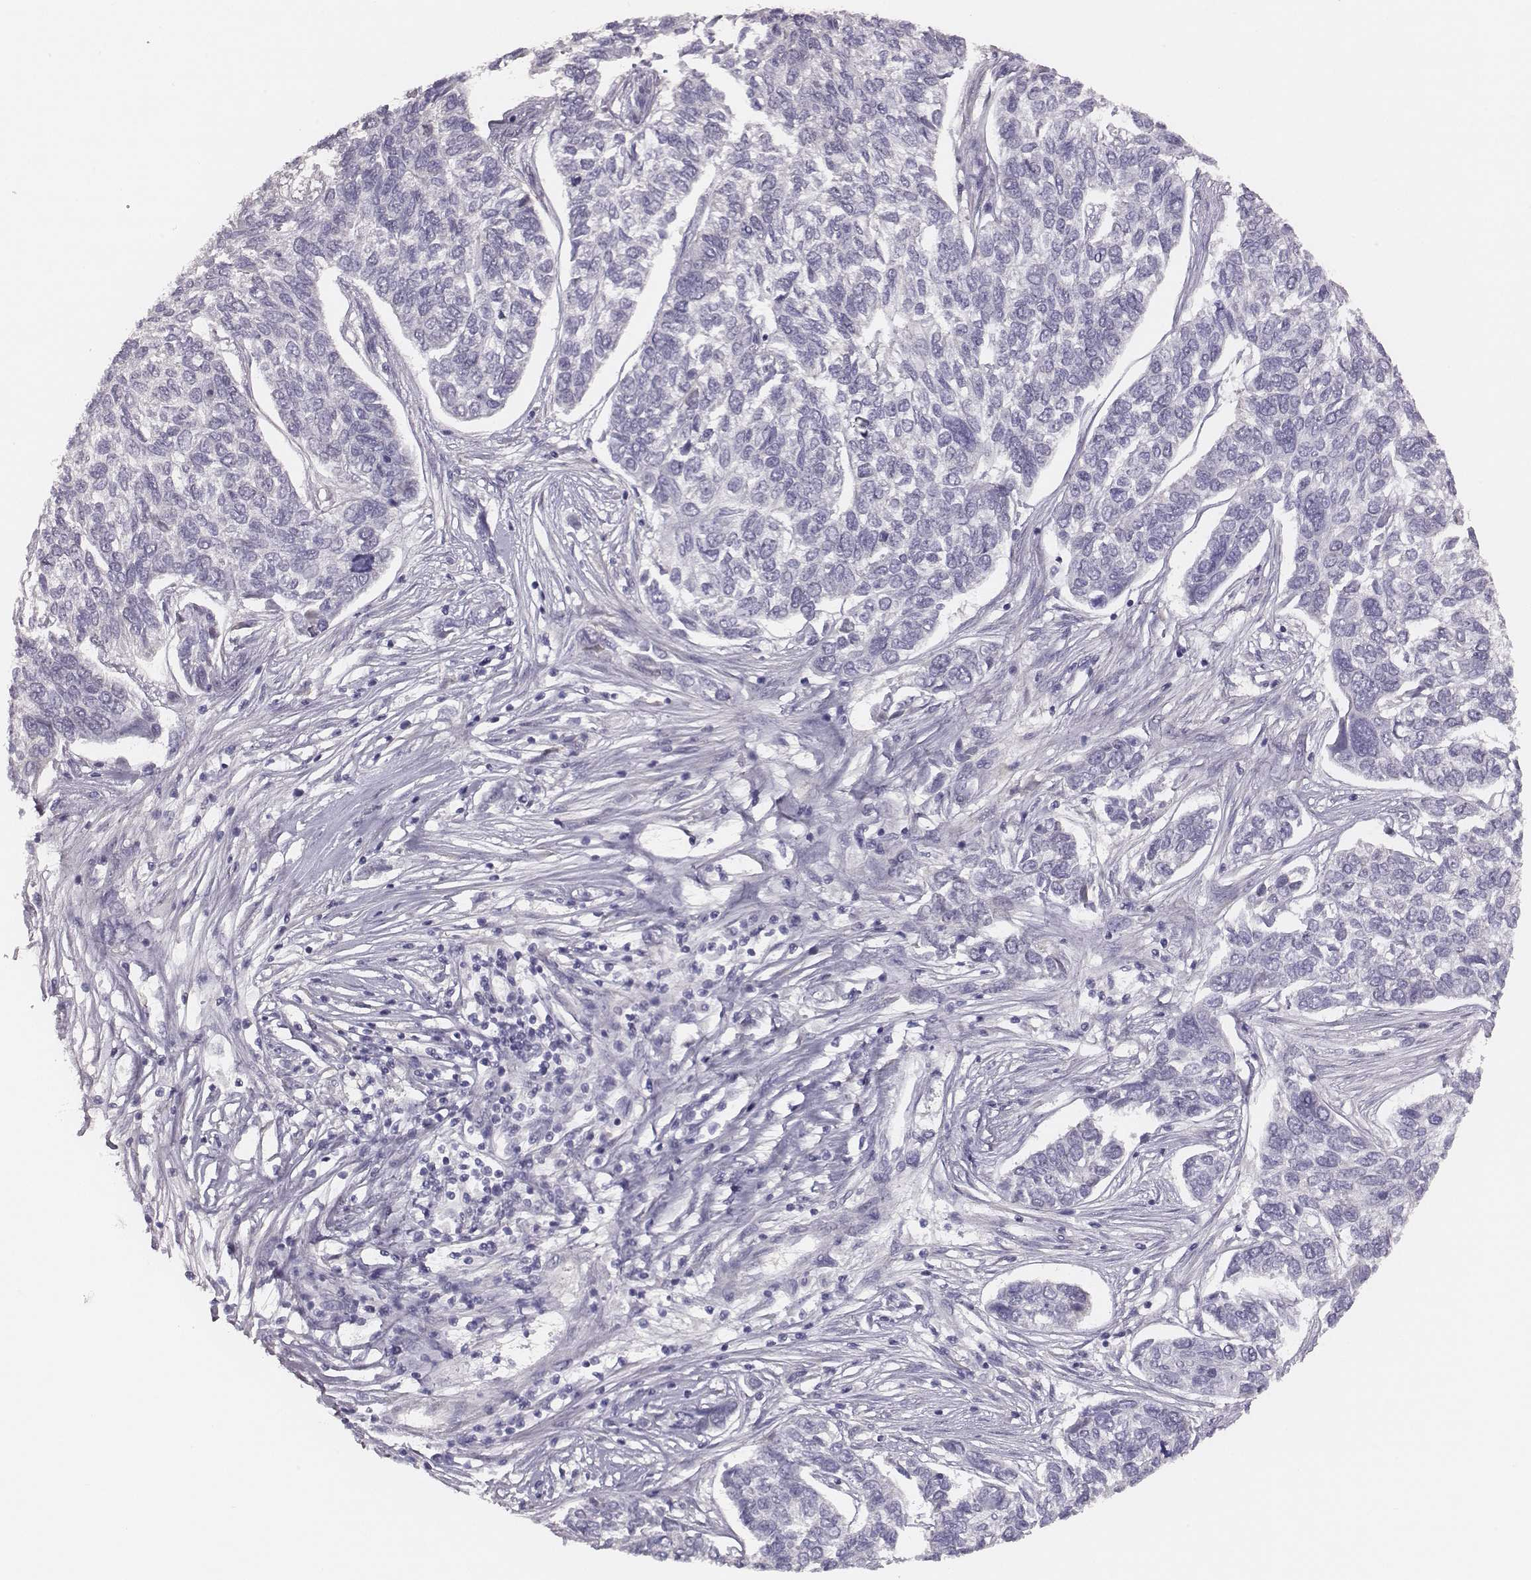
{"staining": {"intensity": "negative", "quantity": "none", "location": "none"}, "tissue": "skin cancer", "cell_type": "Tumor cells", "image_type": "cancer", "snomed": [{"axis": "morphology", "description": "Basal cell carcinoma"}, {"axis": "topography", "description": "Skin"}], "caption": "Image shows no significant protein positivity in tumor cells of basal cell carcinoma (skin).", "gene": "PBK", "patient": {"sex": "female", "age": 65}}